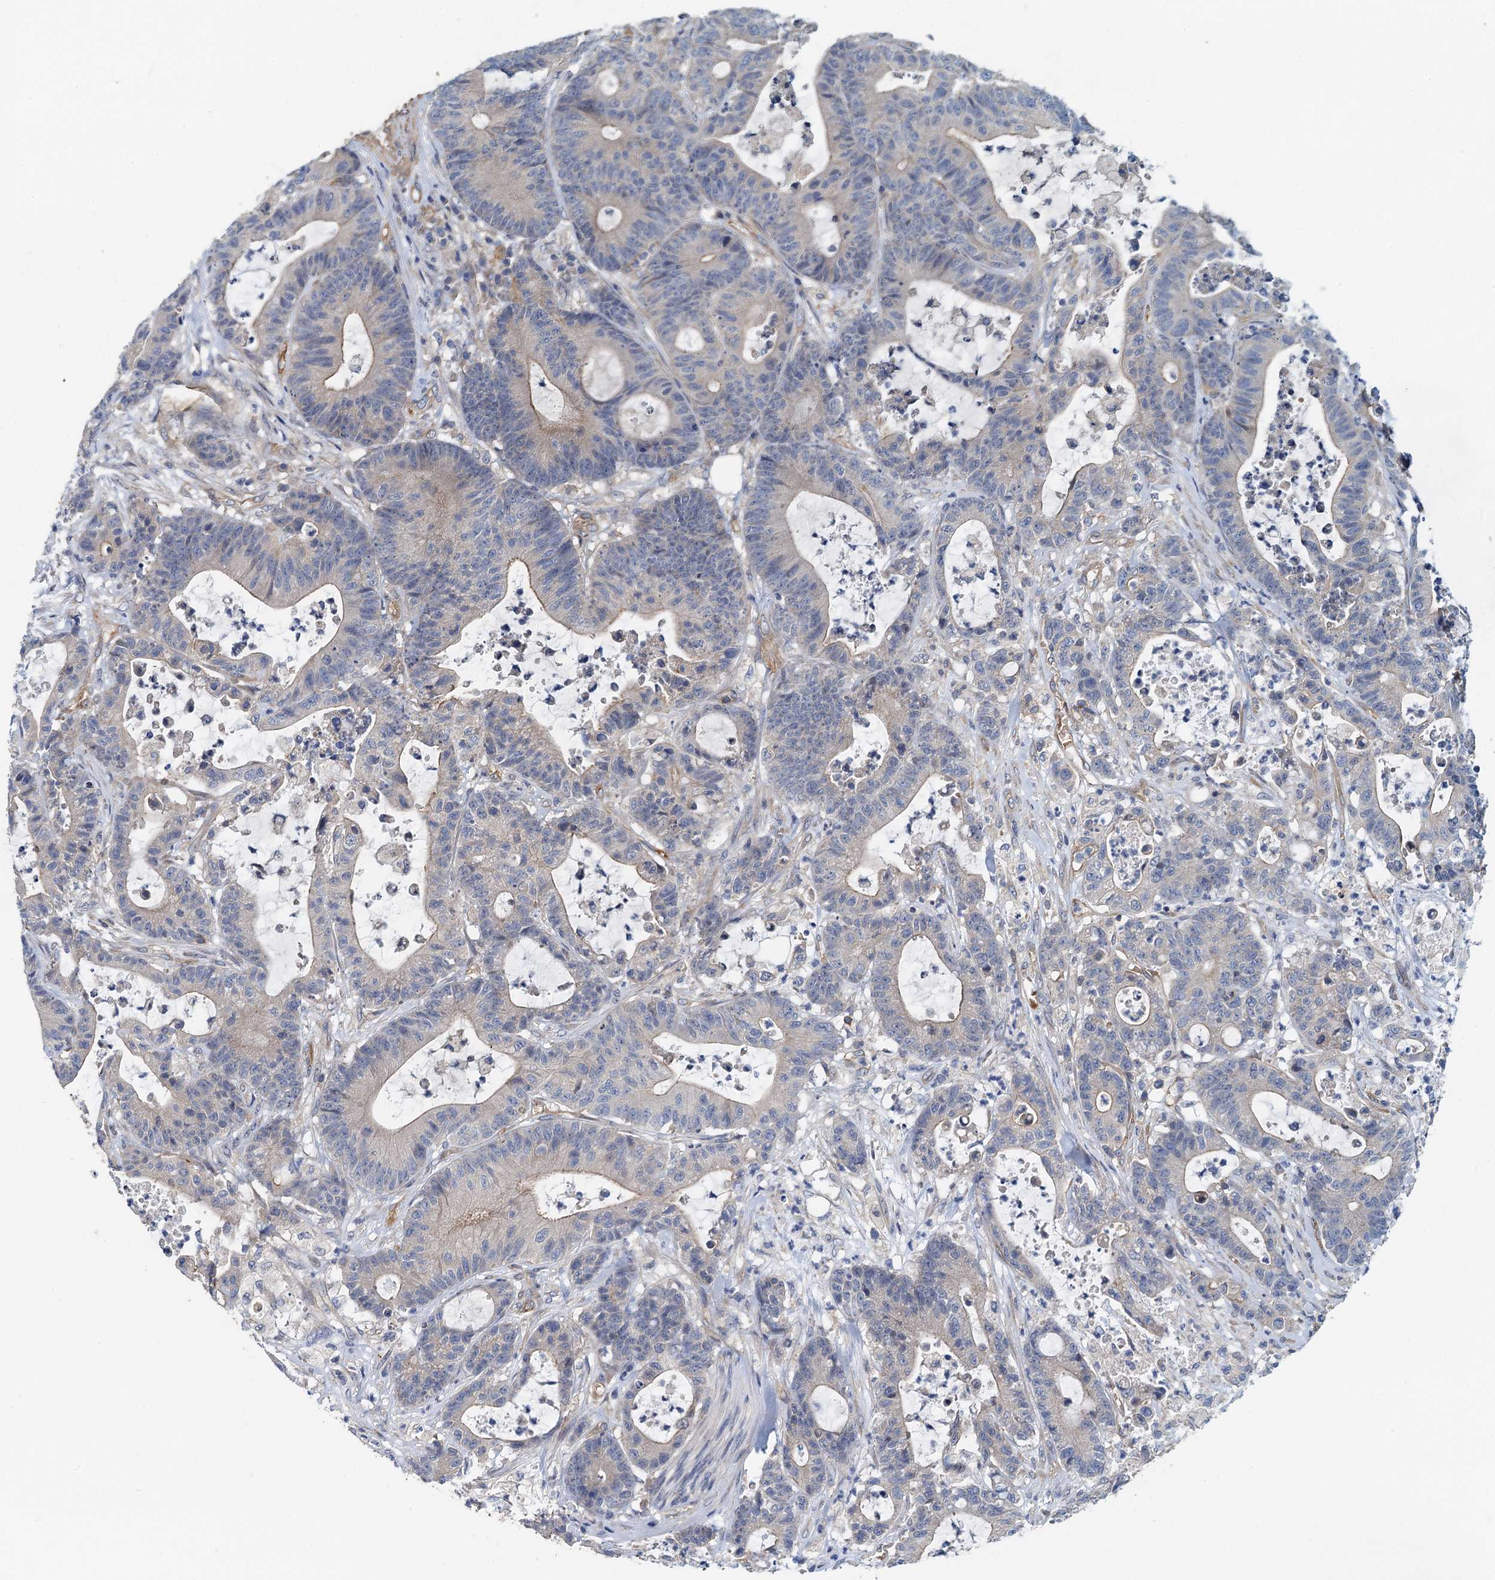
{"staining": {"intensity": "weak", "quantity": "<25%", "location": "cytoplasmic/membranous"}, "tissue": "colorectal cancer", "cell_type": "Tumor cells", "image_type": "cancer", "snomed": [{"axis": "morphology", "description": "Adenocarcinoma, NOS"}, {"axis": "topography", "description": "Colon"}], "caption": "DAB (3,3'-diaminobenzidine) immunohistochemical staining of colorectal cancer exhibits no significant expression in tumor cells.", "gene": "ROGDI", "patient": {"sex": "female", "age": 84}}